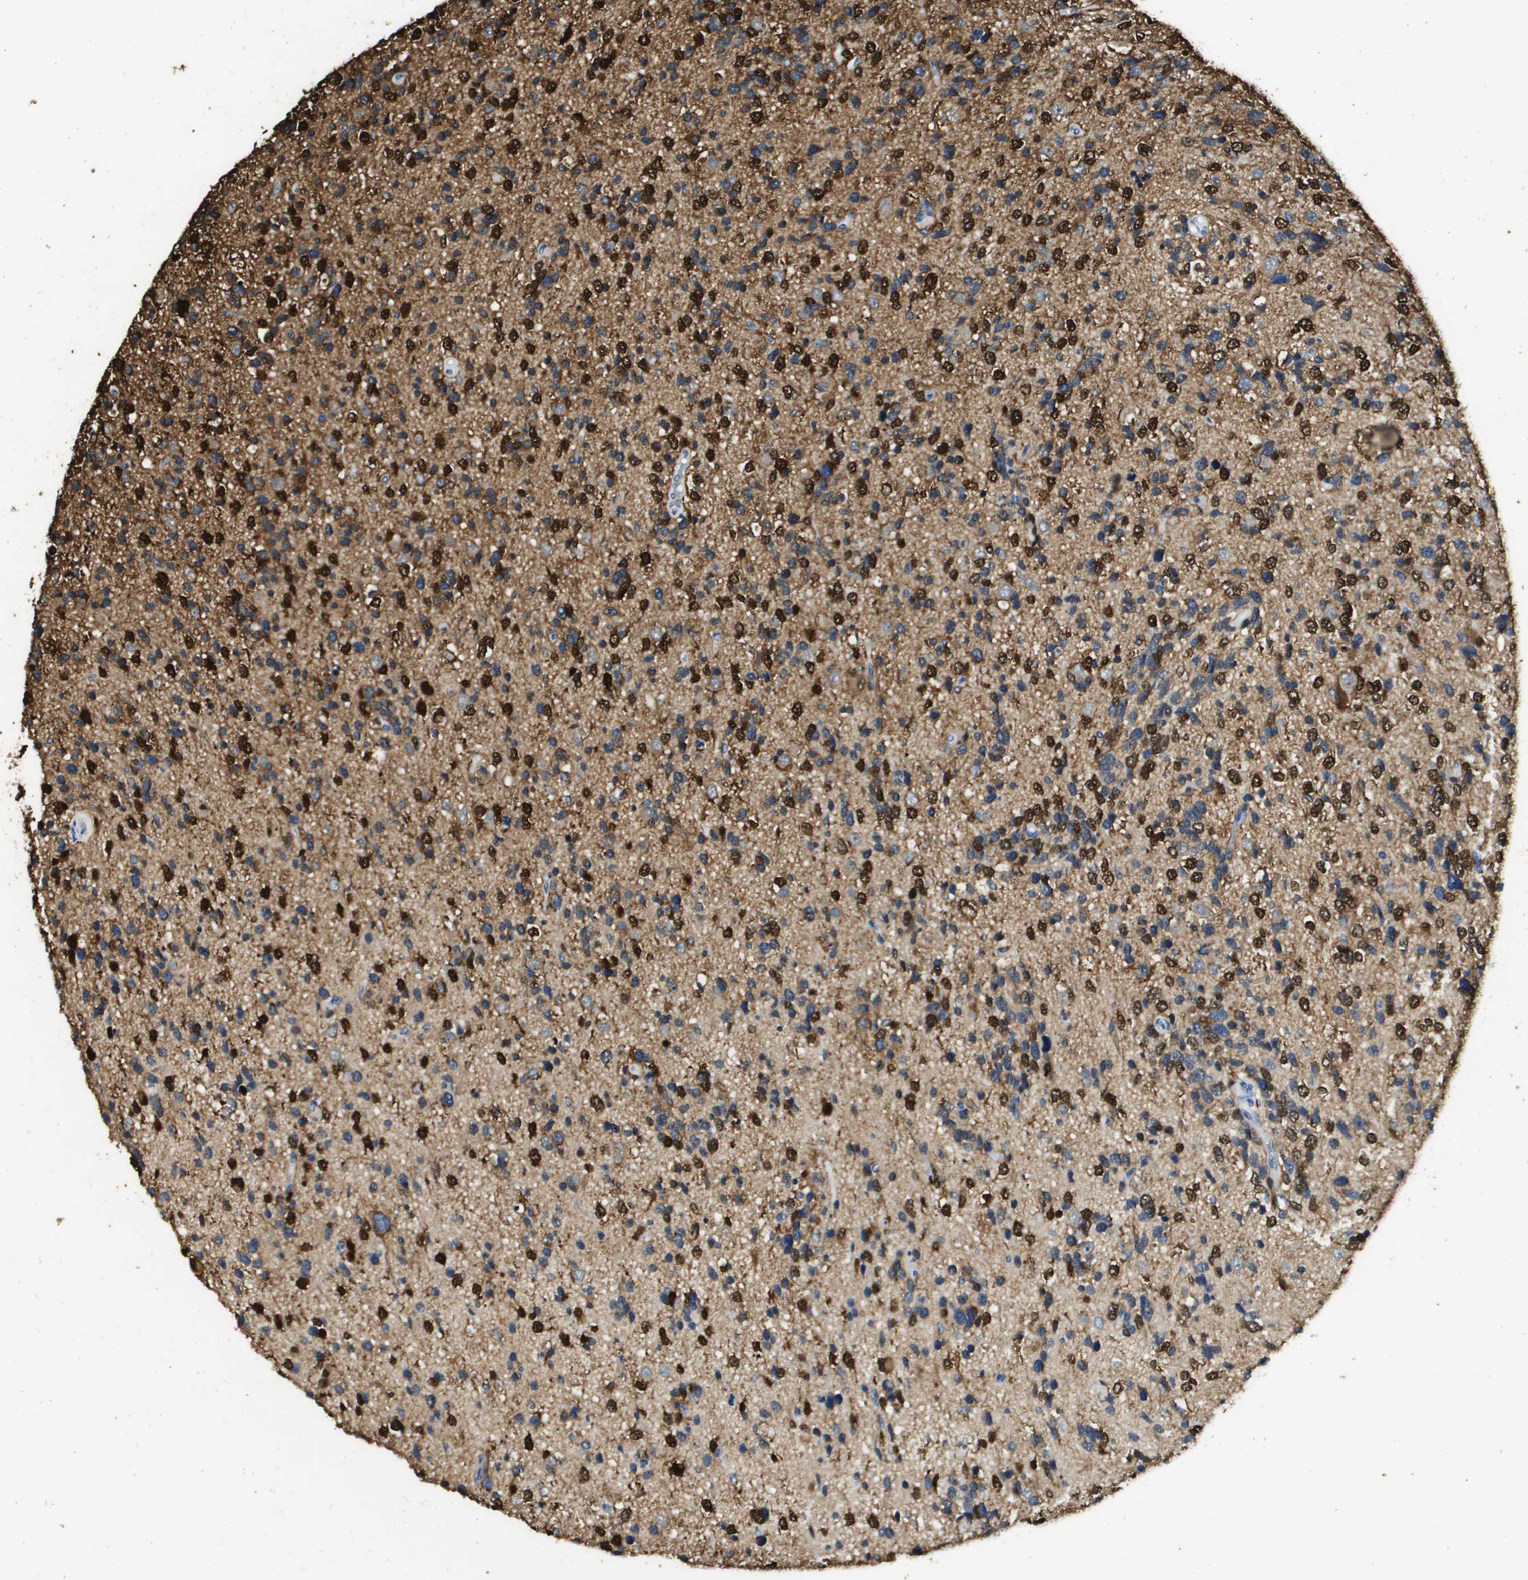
{"staining": {"intensity": "strong", "quantity": "25%-75%", "location": "cytoplasmic/membranous,nuclear"}, "tissue": "glioma", "cell_type": "Tumor cells", "image_type": "cancer", "snomed": [{"axis": "morphology", "description": "Glioma, malignant, High grade"}, {"axis": "topography", "description": "Brain"}], "caption": "Tumor cells exhibit strong cytoplasmic/membranous and nuclear positivity in approximately 25%-75% of cells in glioma.", "gene": "MT3", "patient": {"sex": "female", "age": 58}}